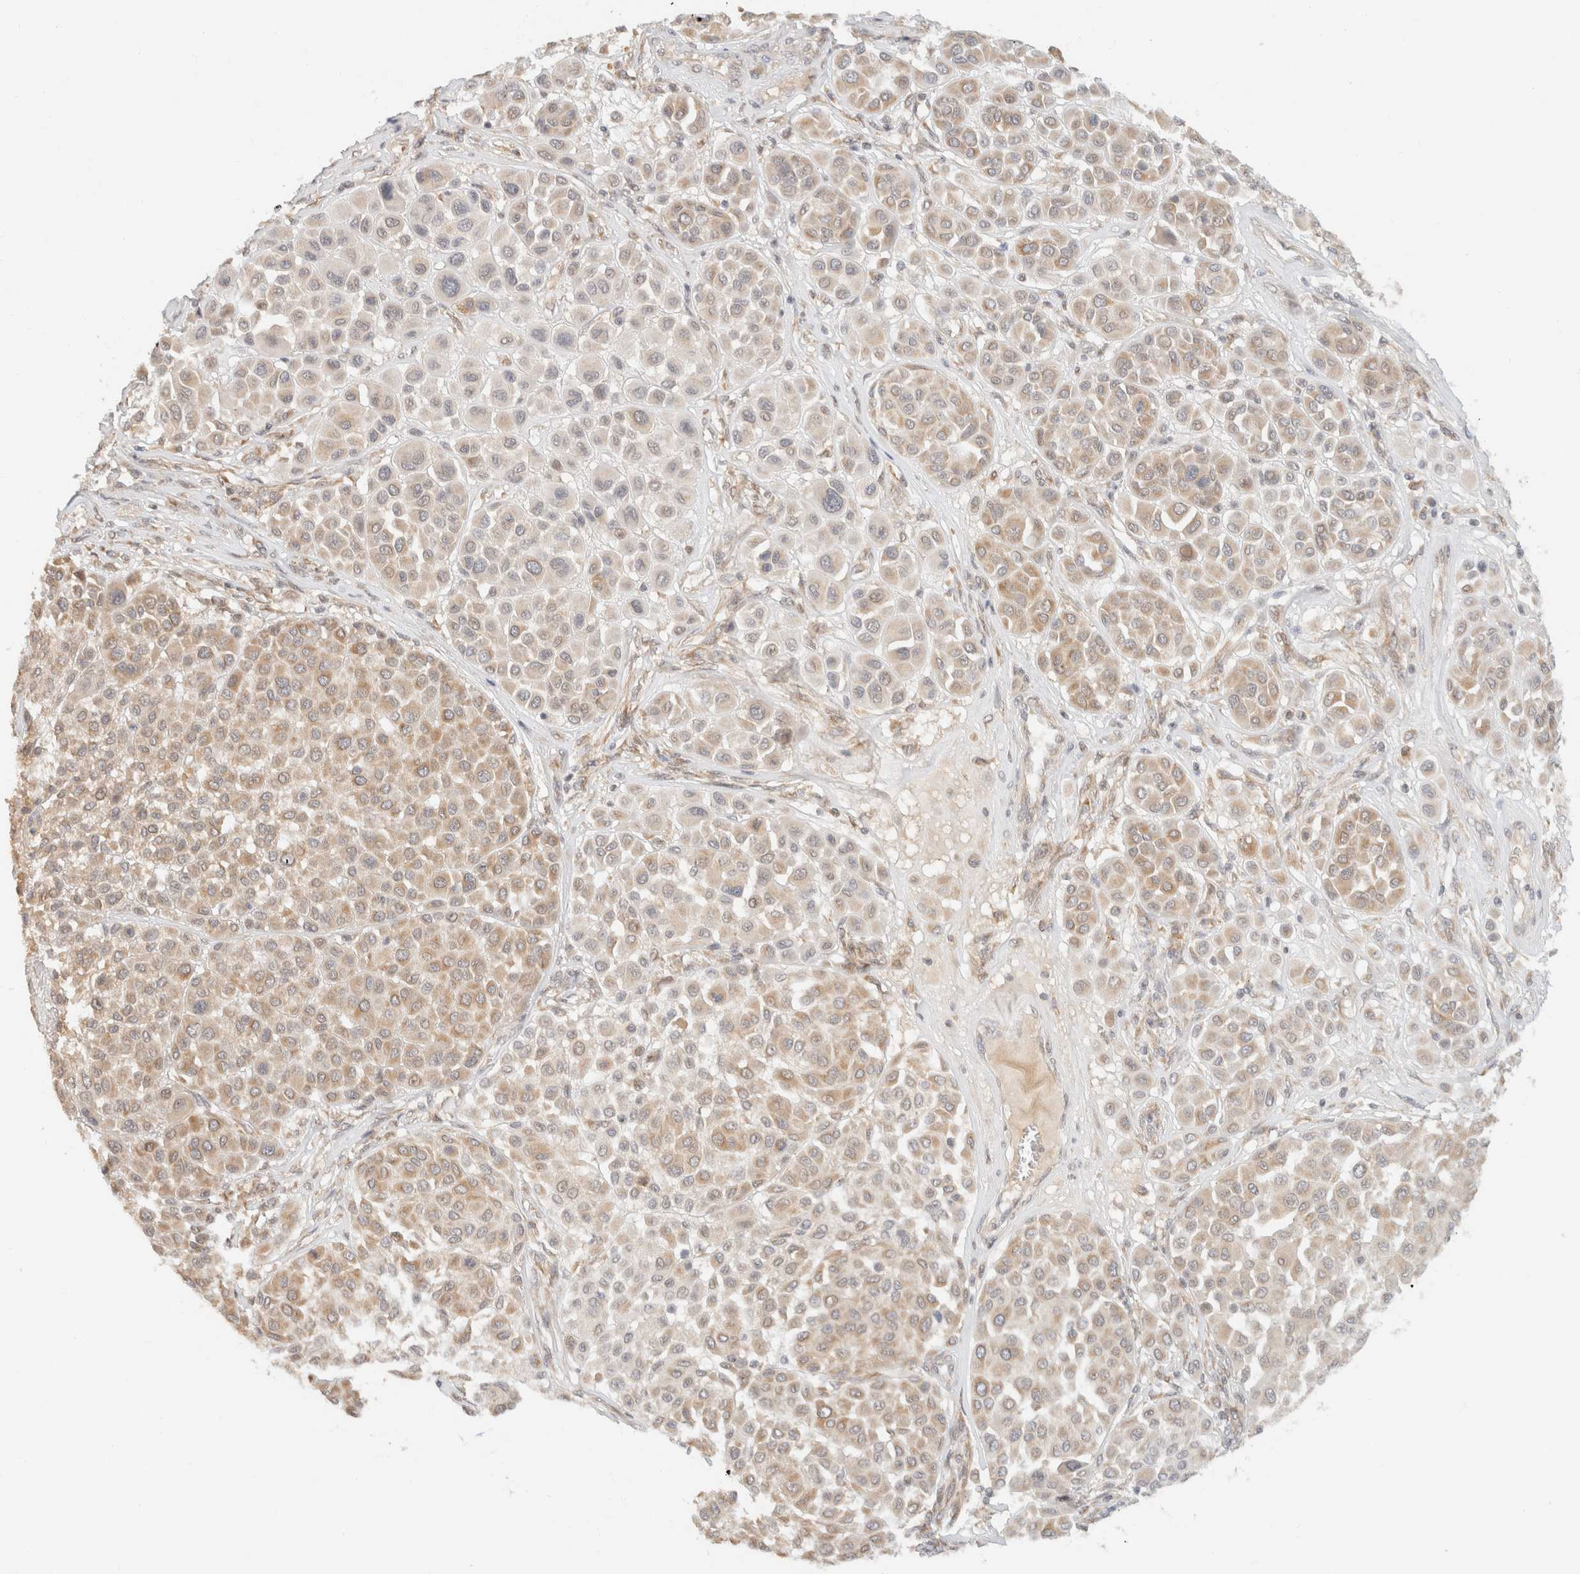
{"staining": {"intensity": "weak", "quantity": ">75%", "location": "cytoplasmic/membranous"}, "tissue": "melanoma", "cell_type": "Tumor cells", "image_type": "cancer", "snomed": [{"axis": "morphology", "description": "Malignant melanoma, Metastatic site"}, {"axis": "topography", "description": "Soft tissue"}], "caption": "Immunohistochemistry (IHC) of melanoma displays low levels of weak cytoplasmic/membranous positivity in about >75% of tumor cells. Using DAB (brown) and hematoxylin (blue) stains, captured at high magnification using brightfield microscopy.", "gene": "TACC1", "patient": {"sex": "male", "age": 41}}